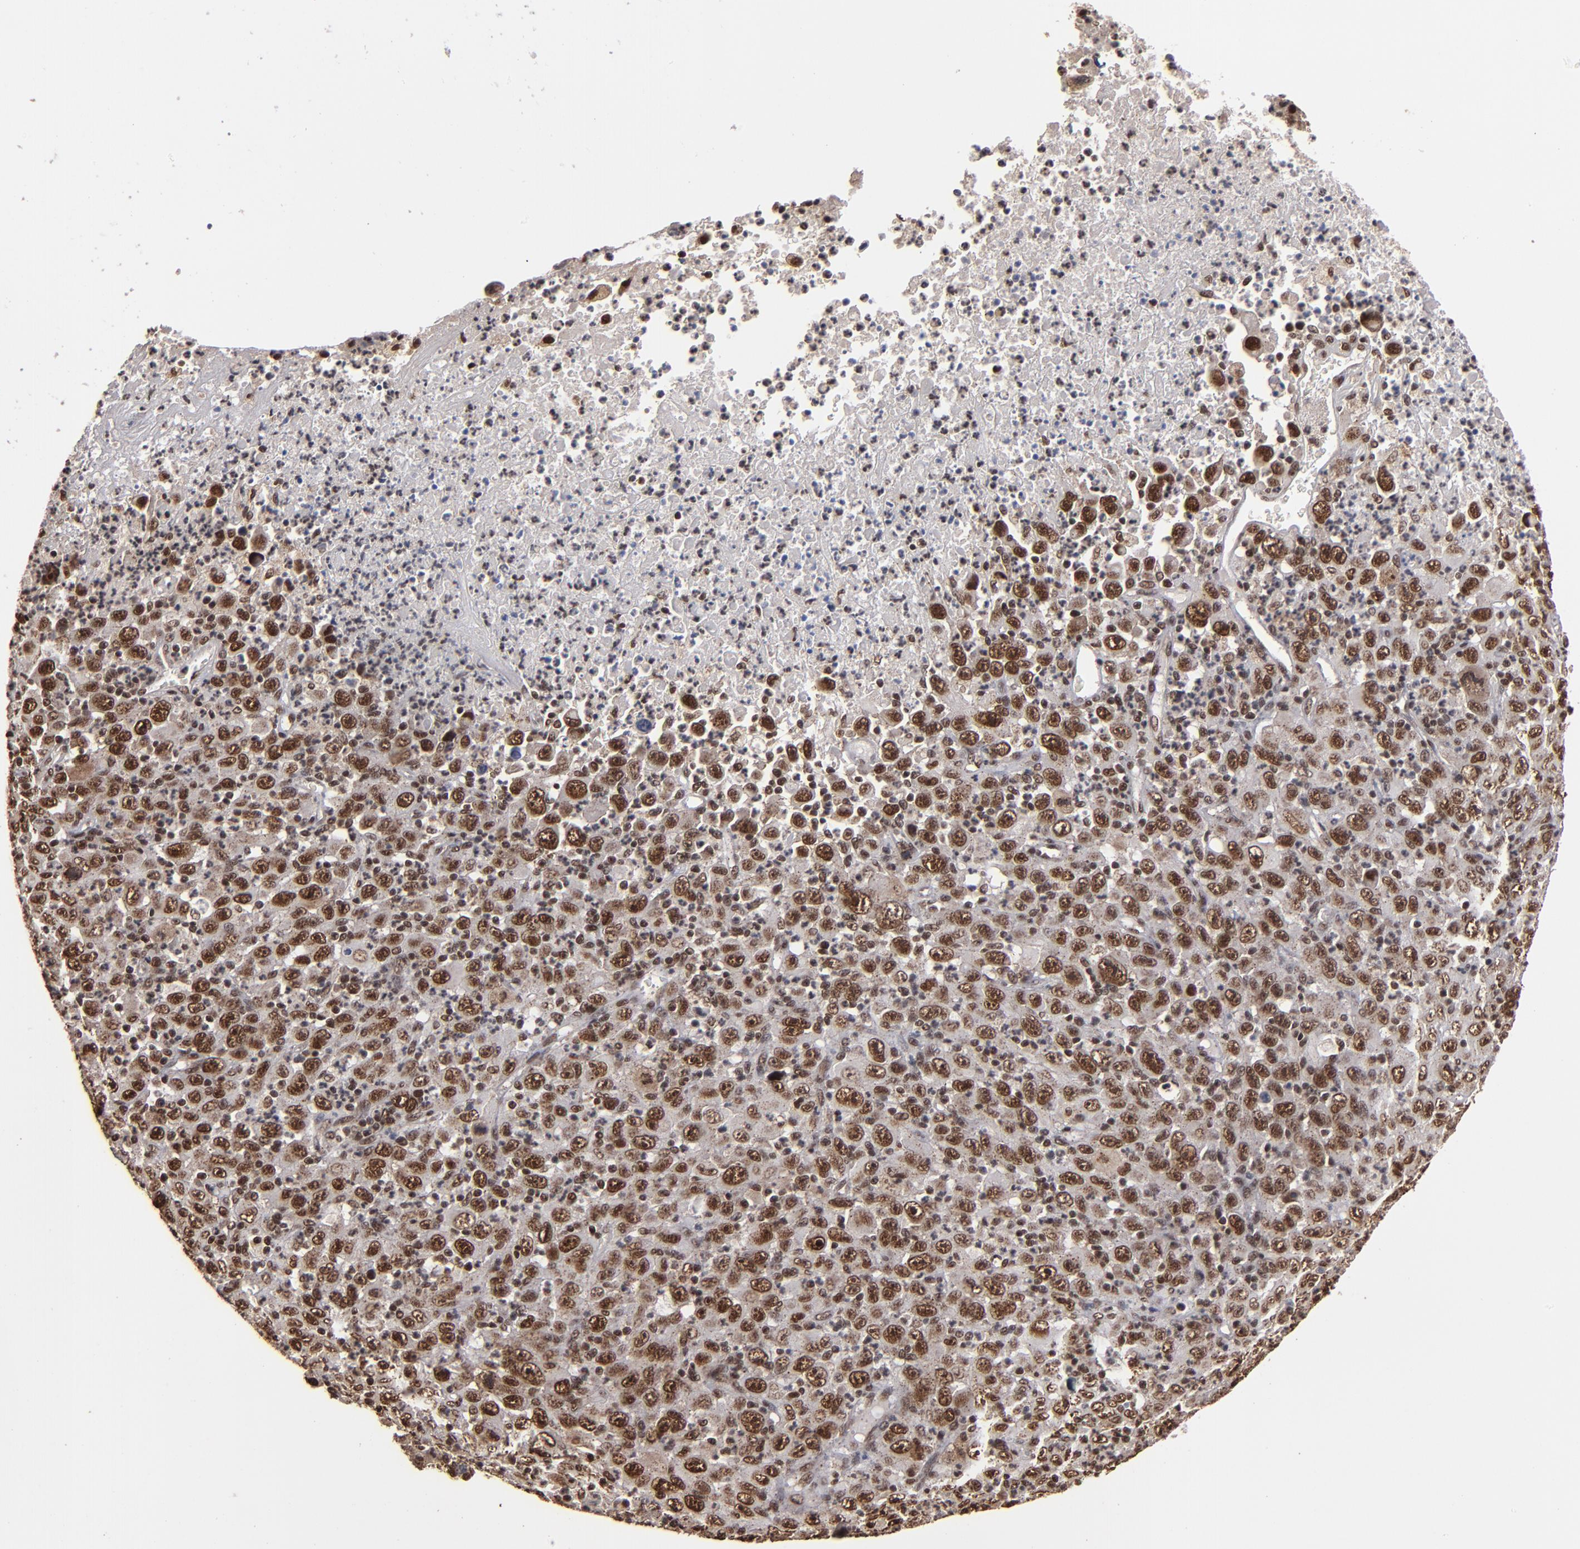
{"staining": {"intensity": "moderate", "quantity": ">75%", "location": "cytoplasmic/membranous,nuclear"}, "tissue": "melanoma", "cell_type": "Tumor cells", "image_type": "cancer", "snomed": [{"axis": "morphology", "description": "Malignant melanoma, Metastatic site"}, {"axis": "topography", "description": "Skin"}], "caption": "Immunohistochemistry of human malignant melanoma (metastatic site) exhibits medium levels of moderate cytoplasmic/membranous and nuclear expression in approximately >75% of tumor cells. (DAB IHC, brown staining for protein, blue staining for nuclei).", "gene": "SNW1", "patient": {"sex": "female", "age": 56}}